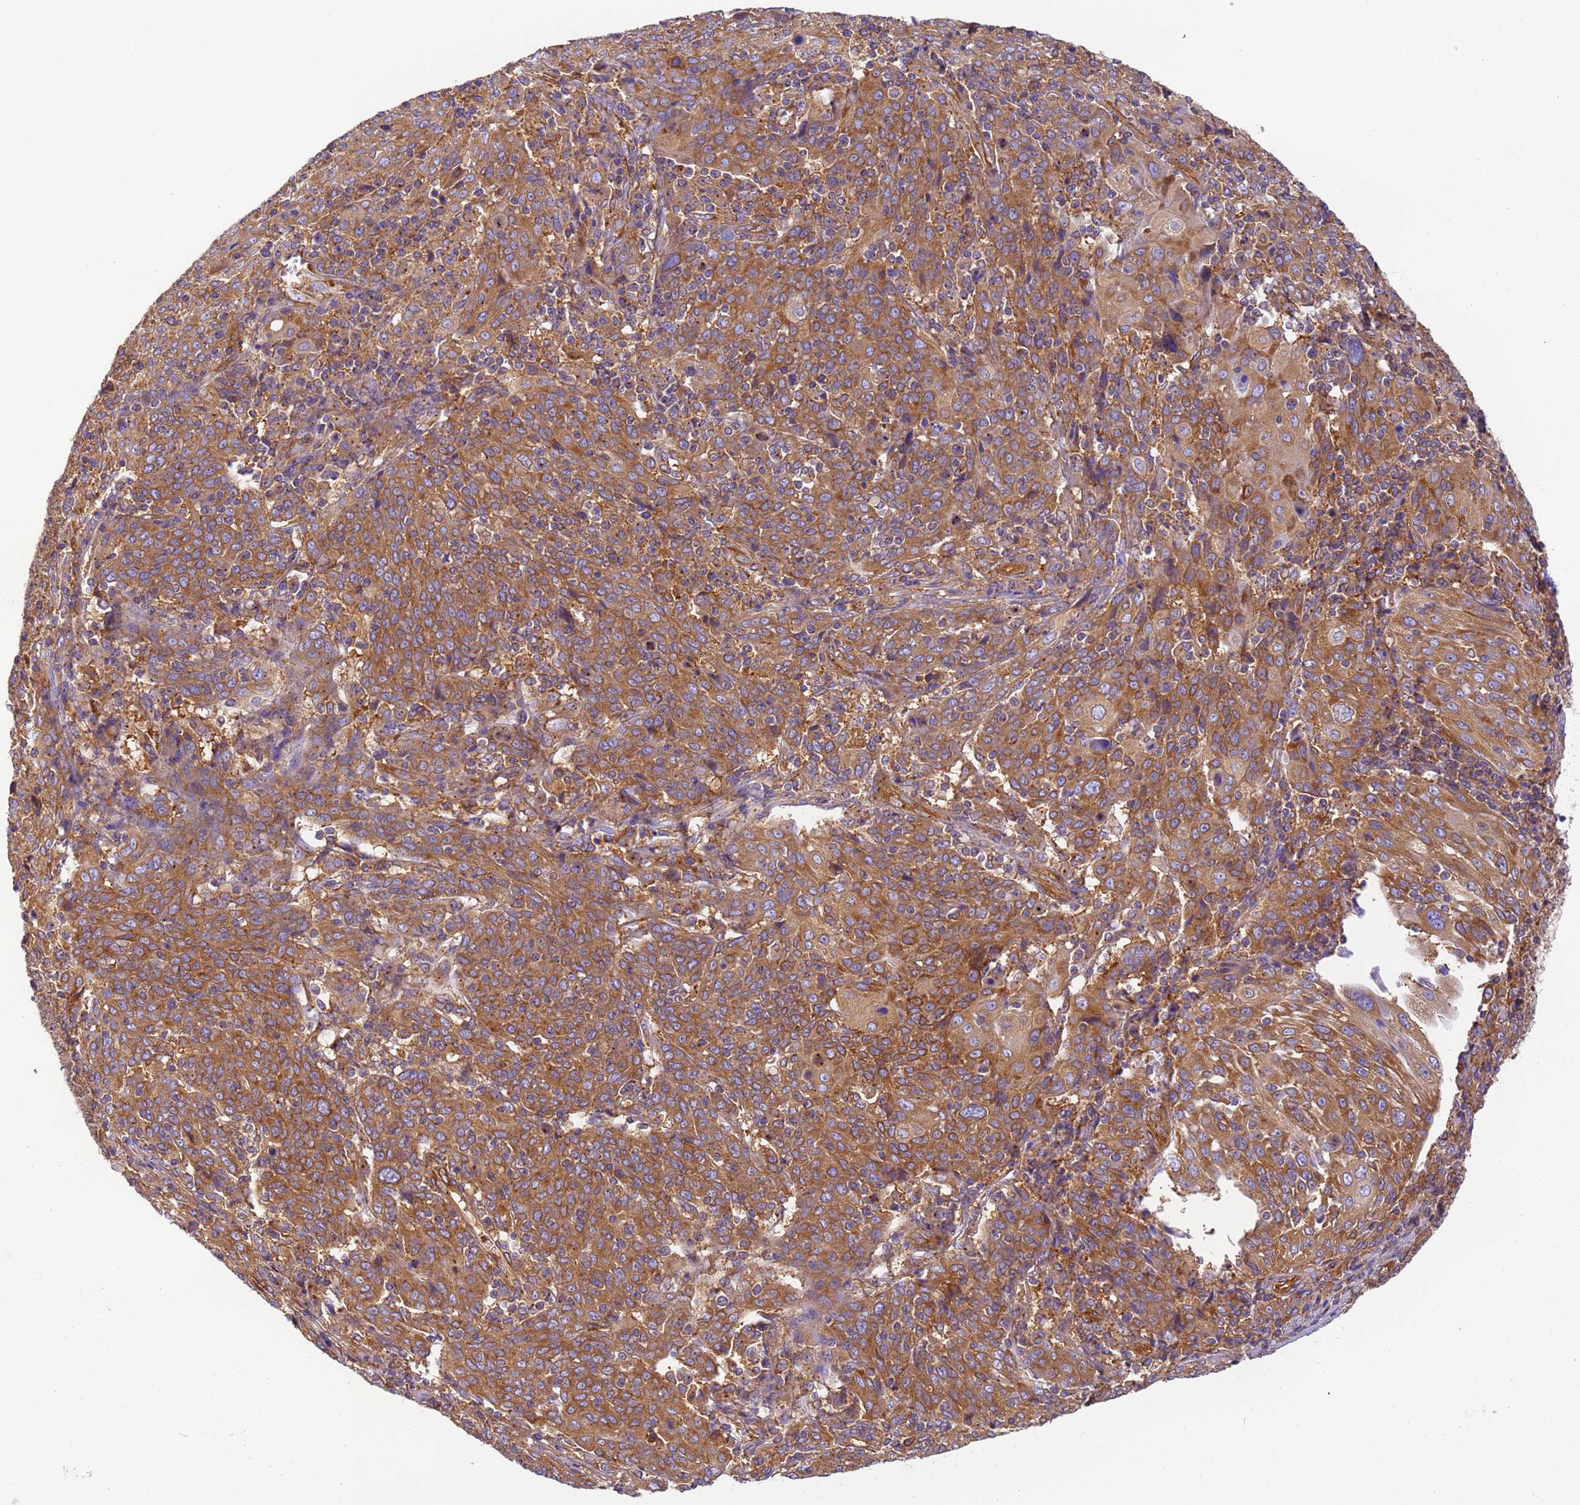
{"staining": {"intensity": "moderate", "quantity": ">75%", "location": "cytoplasmic/membranous"}, "tissue": "cervical cancer", "cell_type": "Tumor cells", "image_type": "cancer", "snomed": [{"axis": "morphology", "description": "Squamous cell carcinoma, NOS"}, {"axis": "topography", "description": "Cervix"}], "caption": "Immunohistochemistry (IHC) (DAB) staining of cervical cancer displays moderate cytoplasmic/membranous protein positivity in about >75% of tumor cells. (Stains: DAB (3,3'-diaminobenzidine) in brown, nuclei in blue, Microscopy: brightfield microscopy at high magnification).", "gene": "DYNC1I2", "patient": {"sex": "female", "age": 67}}